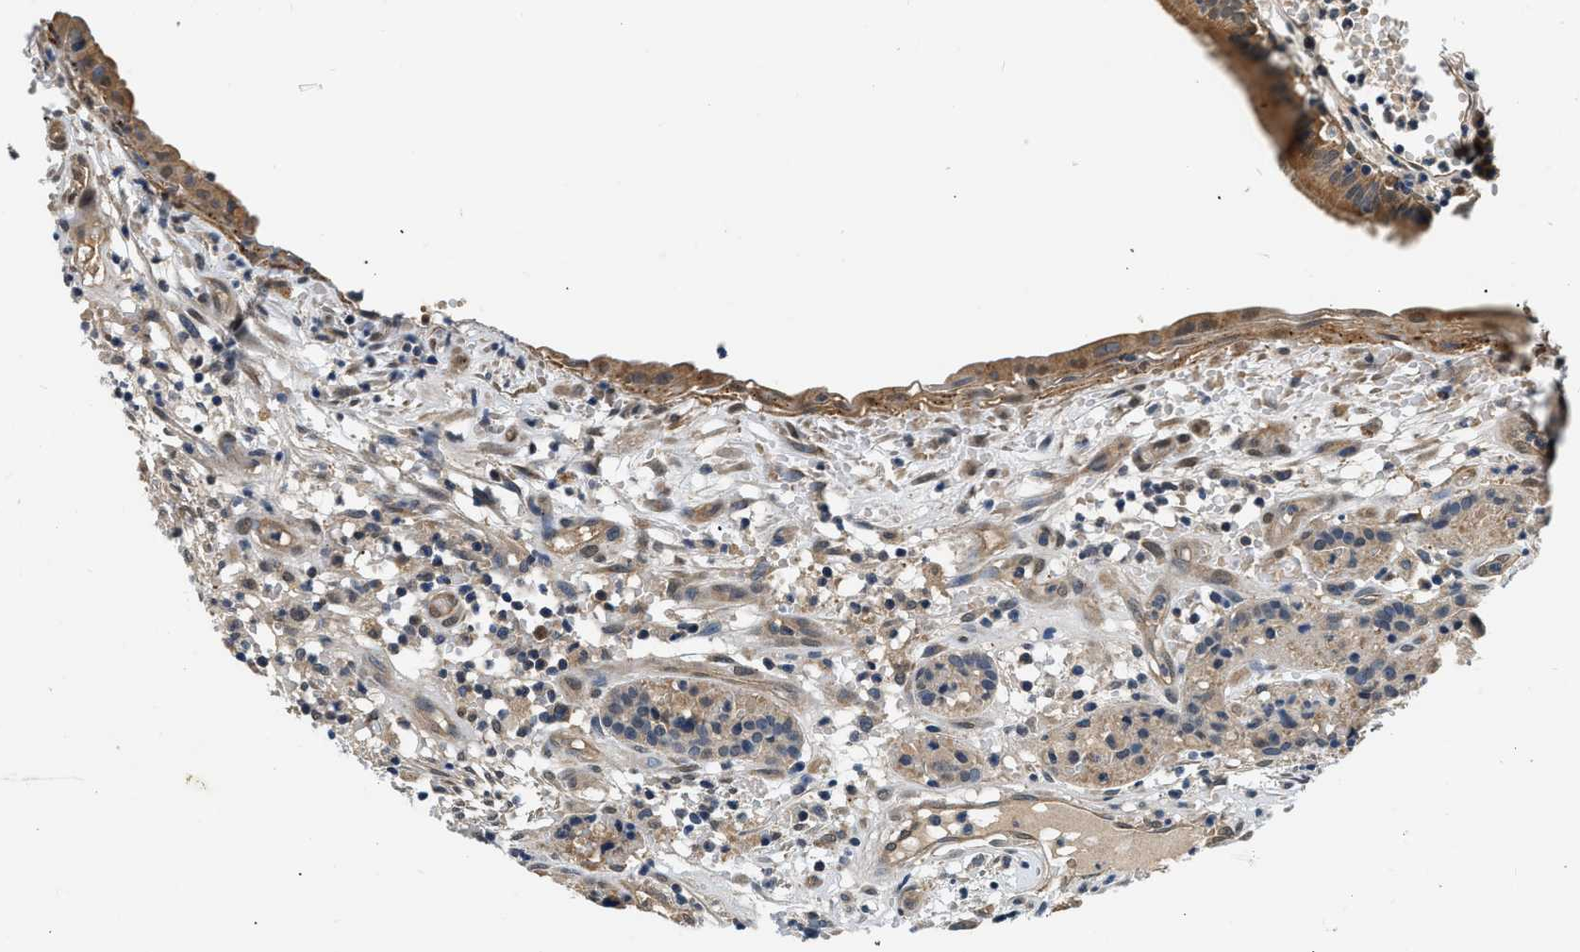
{"staining": {"intensity": "weak", "quantity": ">75%", "location": "cytoplasmic/membranous"}, "tissue": "carcinoid", "cell_type": "Tumor cells", "image_type": "cancer", "snomed": [{"axis": "morphology", "description": "Carcinoid, malignant, NOS"}, {"axis": "topography", "description": "Lung"}], "caption": "Protein expression analysis of carcinoid (malignant) reveals weak cytoplasmic/membranous staining in approximately >75% of tumor cells.", "gene": "BCL7C", "patient": {"sex": "male", "age": 30}}